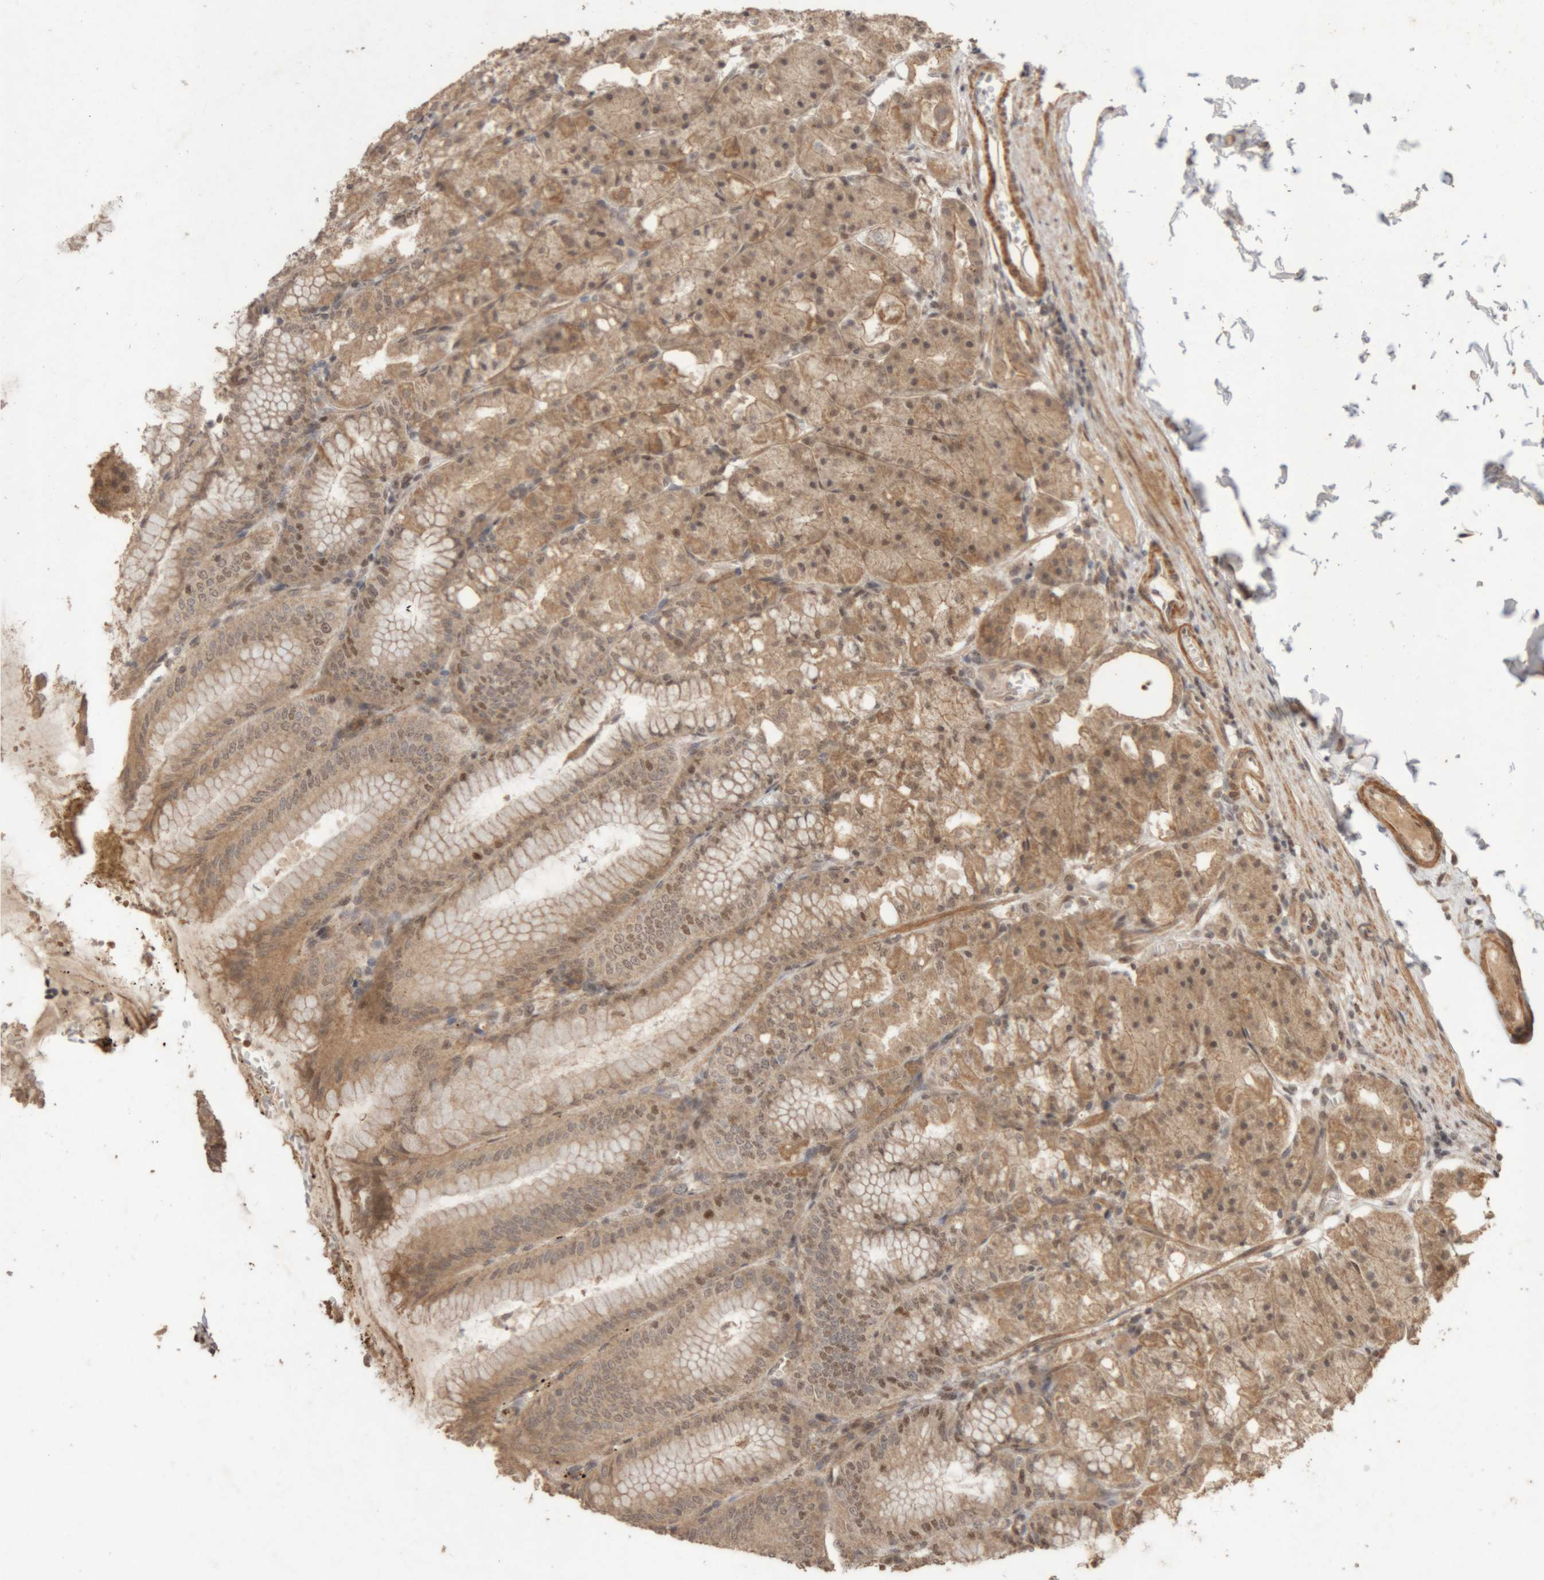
{"staining": {"intensity": "moderate", "quantity": ">75%", "location": "cytoplasmic/membranous,nuclear"}, "tissue": "stomach", "cell_type": "Glandular cells", "image_type": "normal", "snomed": [{"axis": "morphology", "description": "Normal tissue, NOS"}, {"axis": "topography", "description": "Stomach, lower"}], "caption": "Protein staining of benign stomach shows moderate cytoplasmic/membranous,nuclear expression in about >75% of glandular cells. (DAB IHC, brown staining for protein, blue staining for nuclei).", "gene": "KEAP1", "patient": {"sex": "male", "age": 71}}